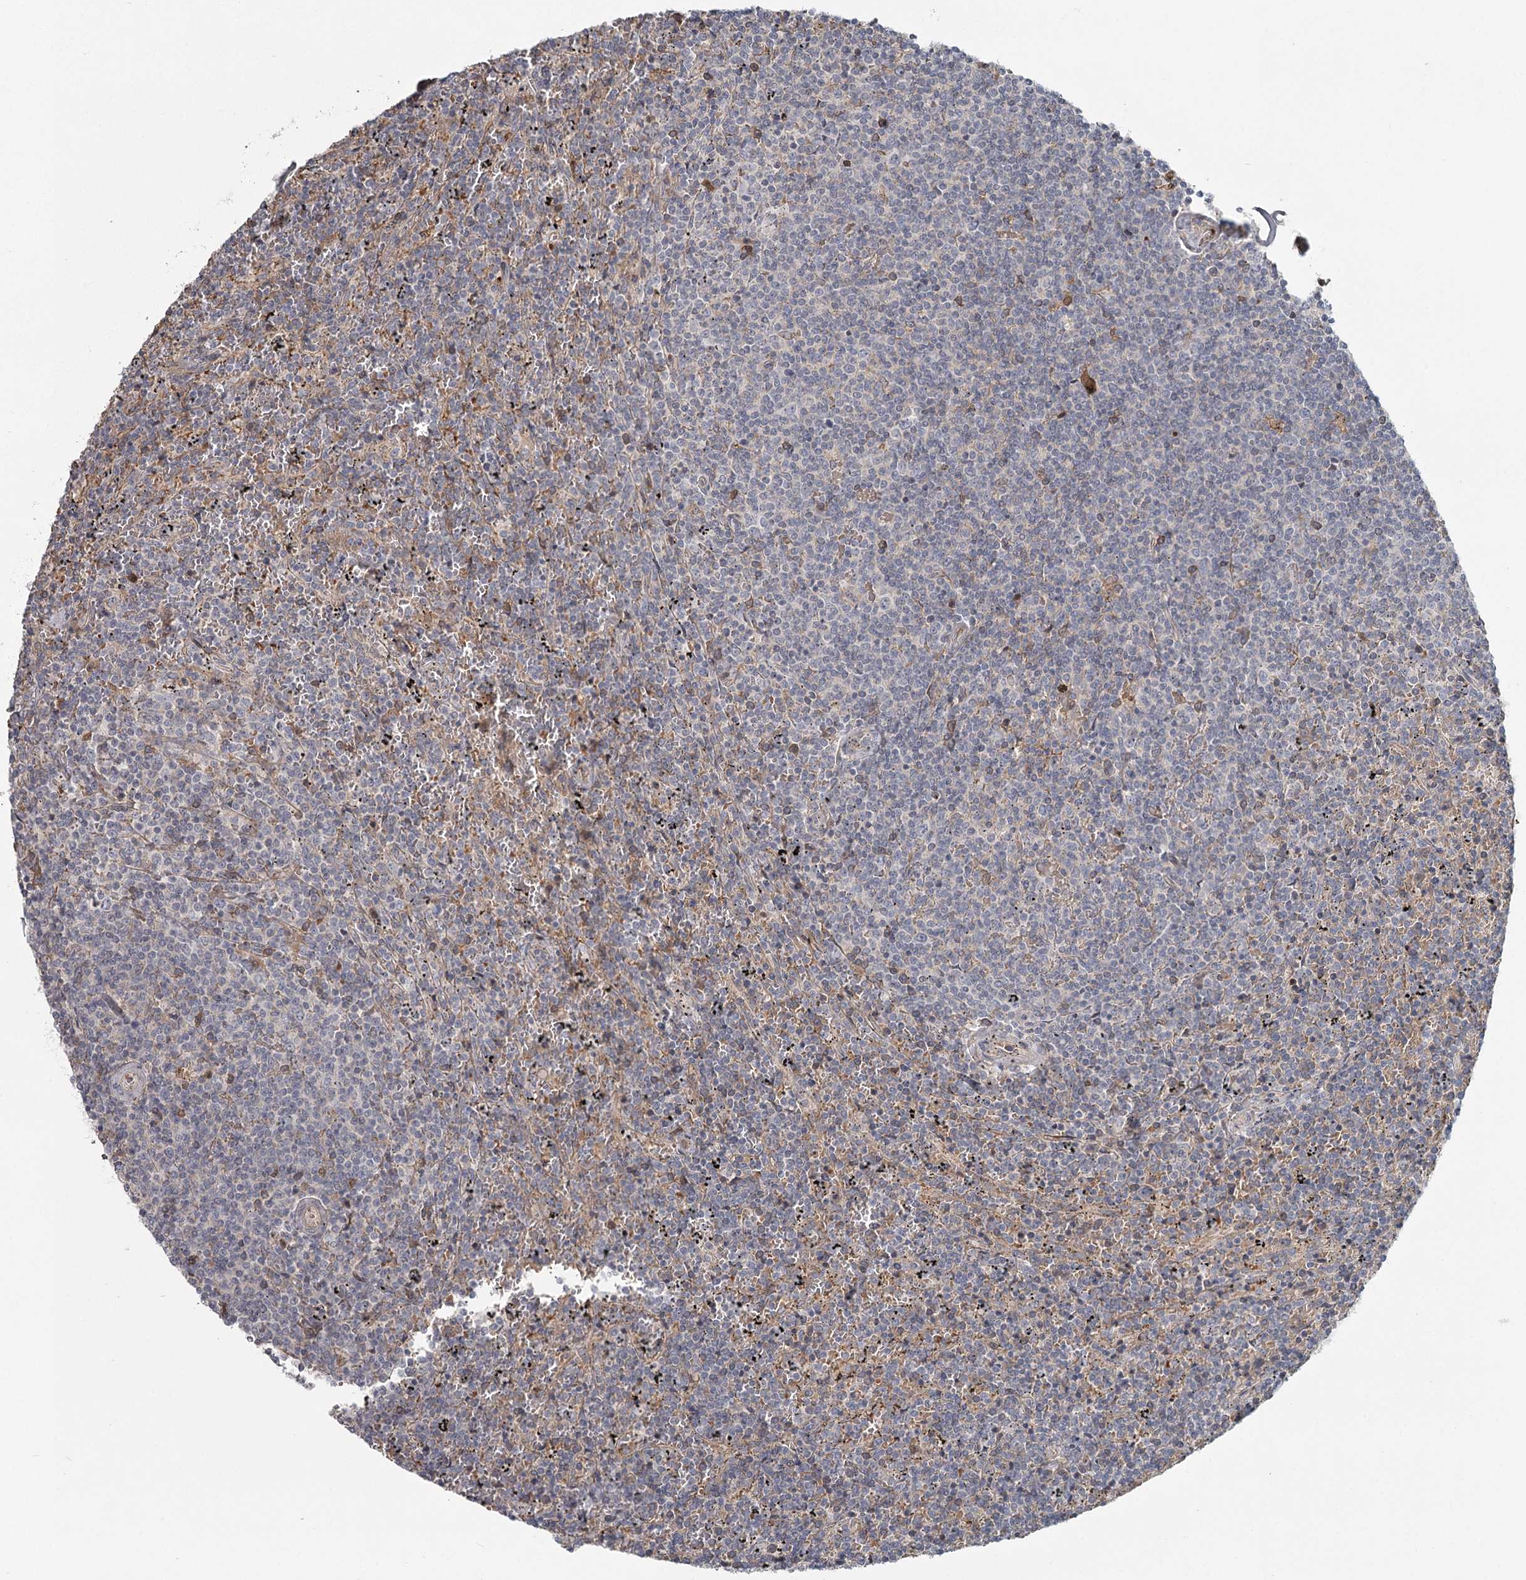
{"staining": {"intensity": "moderate", "quantity": "<25%", "location": "cytoplasmic/membranous"}, "tissue": "lymphoma", "cell_type": "Tumor cells", "image_type": "cancer", "snomed": [{"axis": "morphology", "description": "Malignant lymphoma, non-Hodgkin's type, Low grade"}, {"axis": "topography", "description": "Spleen"}], "caption": "The micrograph reveals a brown stain indicating the presence of a protein in the cytoplasmic/membranous of tumor cells in lymphoma.", "gene": "DHRS9", "patient": {"sex": "female", "age": 50}}